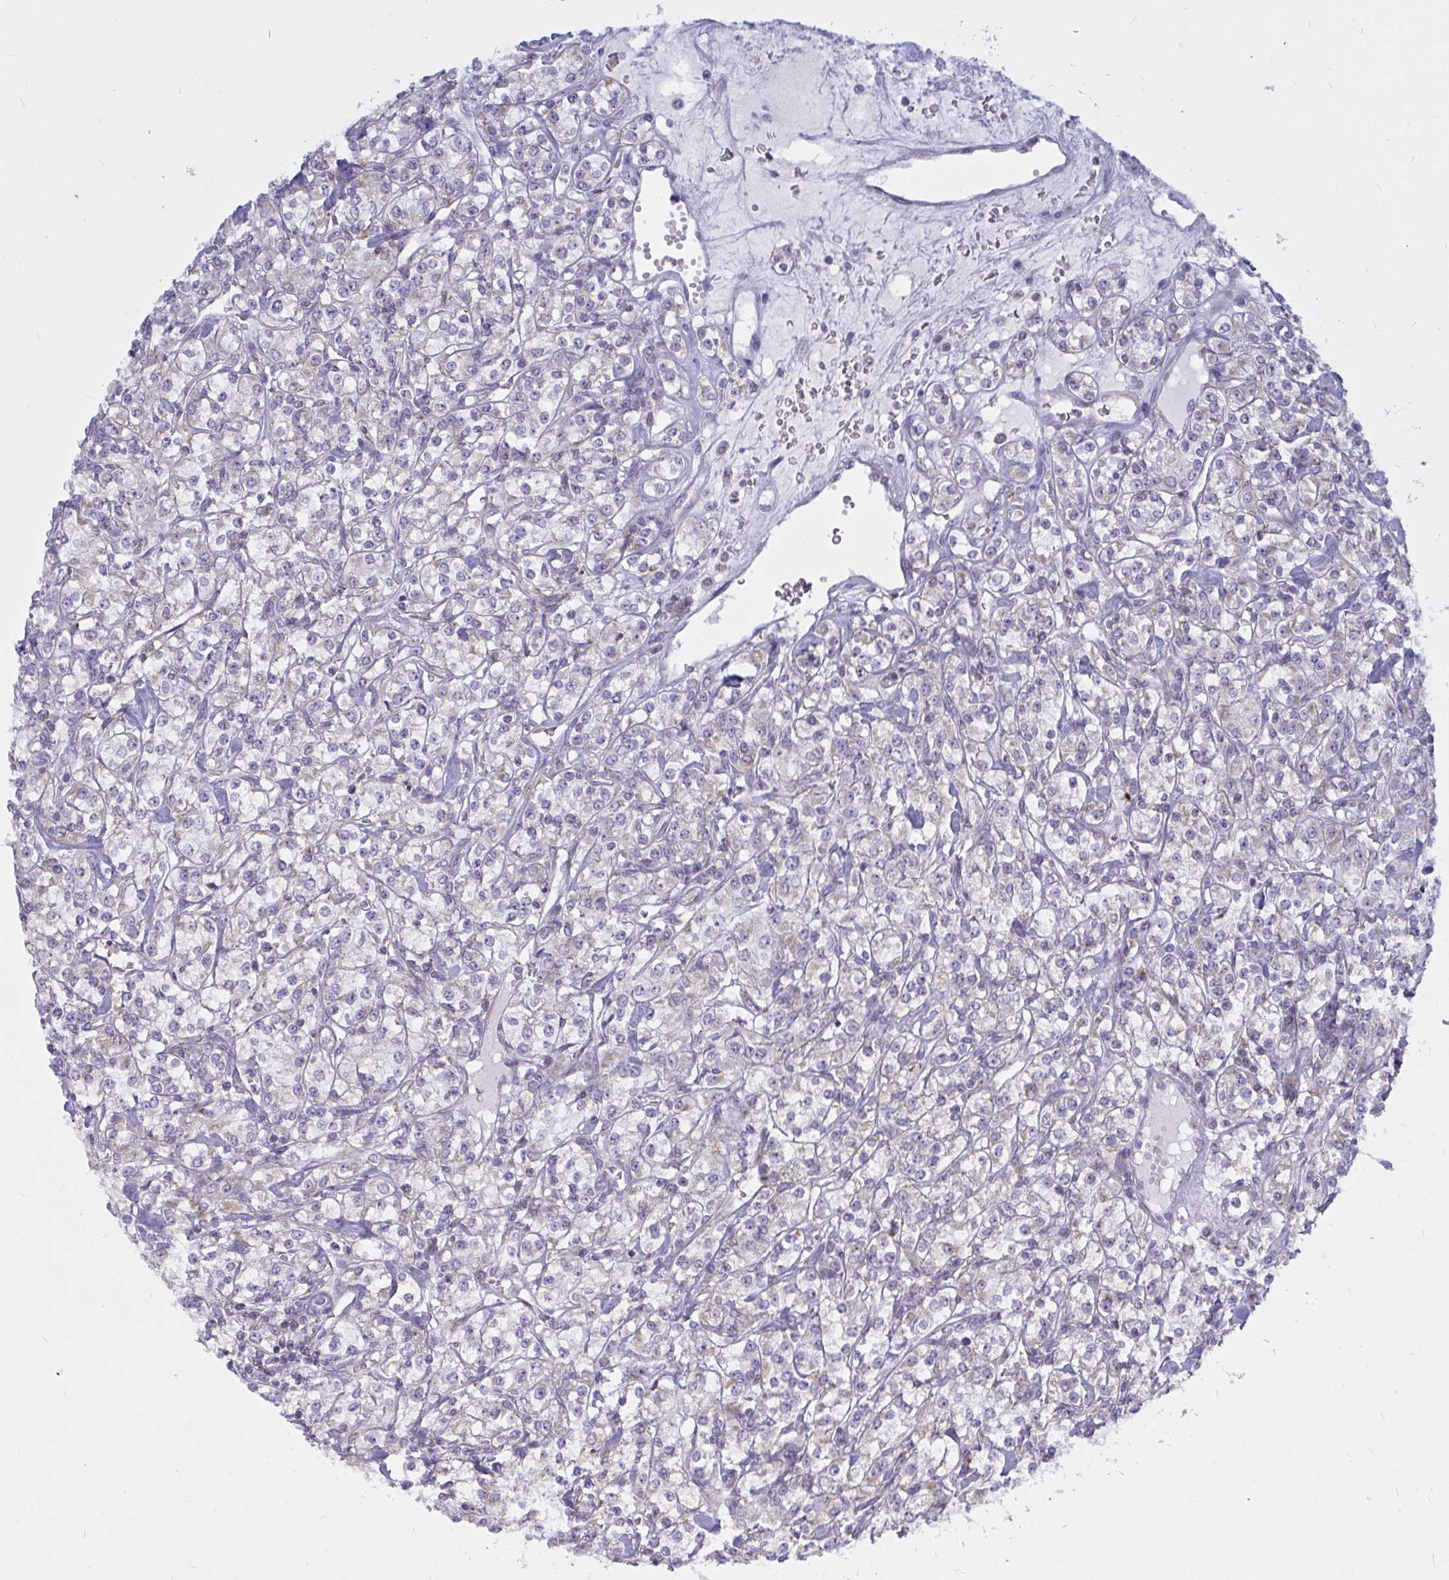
{"staining": {"intensity": "negative", "quantity": "none", "location": "none"}, "tissue": "renal cancer", "cell_type": "Tumor cells", "image_type": "cancer", "snomed": [{"axis": "morphology", "description": "Adenocarcinoma, NOS"}, {"axis": "topography", "description": "Kidney"}], "caption": "DAB immunohistochemical staining of human renal cancer (adenocarcinoma) reveals no significant staining in tumor cells.", "gene": "ATG9A", "patient": {"sex": "male", "age": 77}}